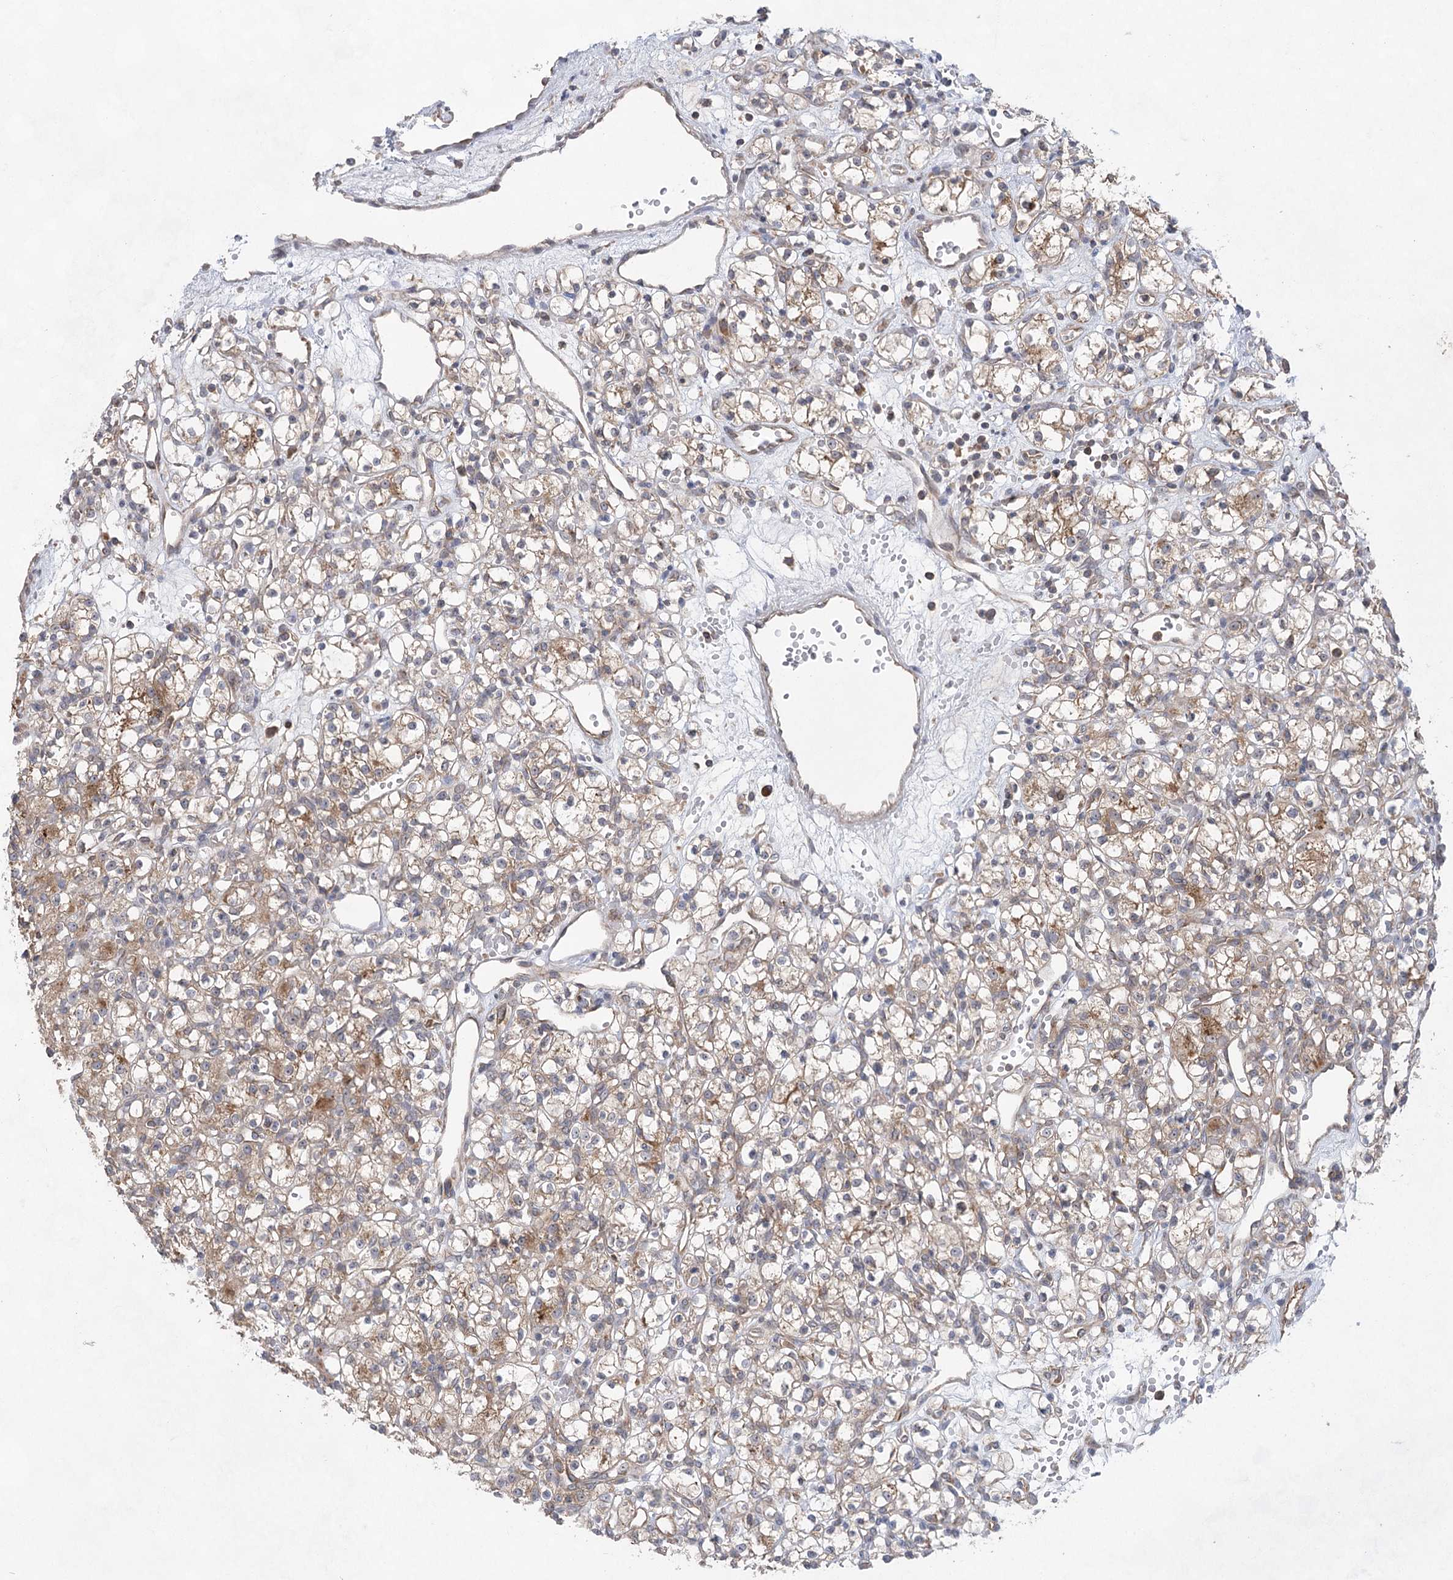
{"staining": {"intensity": "moderate", "quantity": "25%-75%", "location": "cytoplasmic/membranous"}, "tissue": "renal cancer", "cell_type": "Tumor cells", "image_type": "cancer", "snomed": [{"axis": "morphology", "description": "Adenocarcinoma, NOS"}, {"axis": "topography", "description": "Kidney"}], "caption": "Adenocarcinoma (renal) stained with immunohistochemistry reveals moderate cytoplasmic/membranous expression in about 25%-75% of tumor cells.", "gene": "EIF3A", "patient": {"sex": "female", "age": 59}}